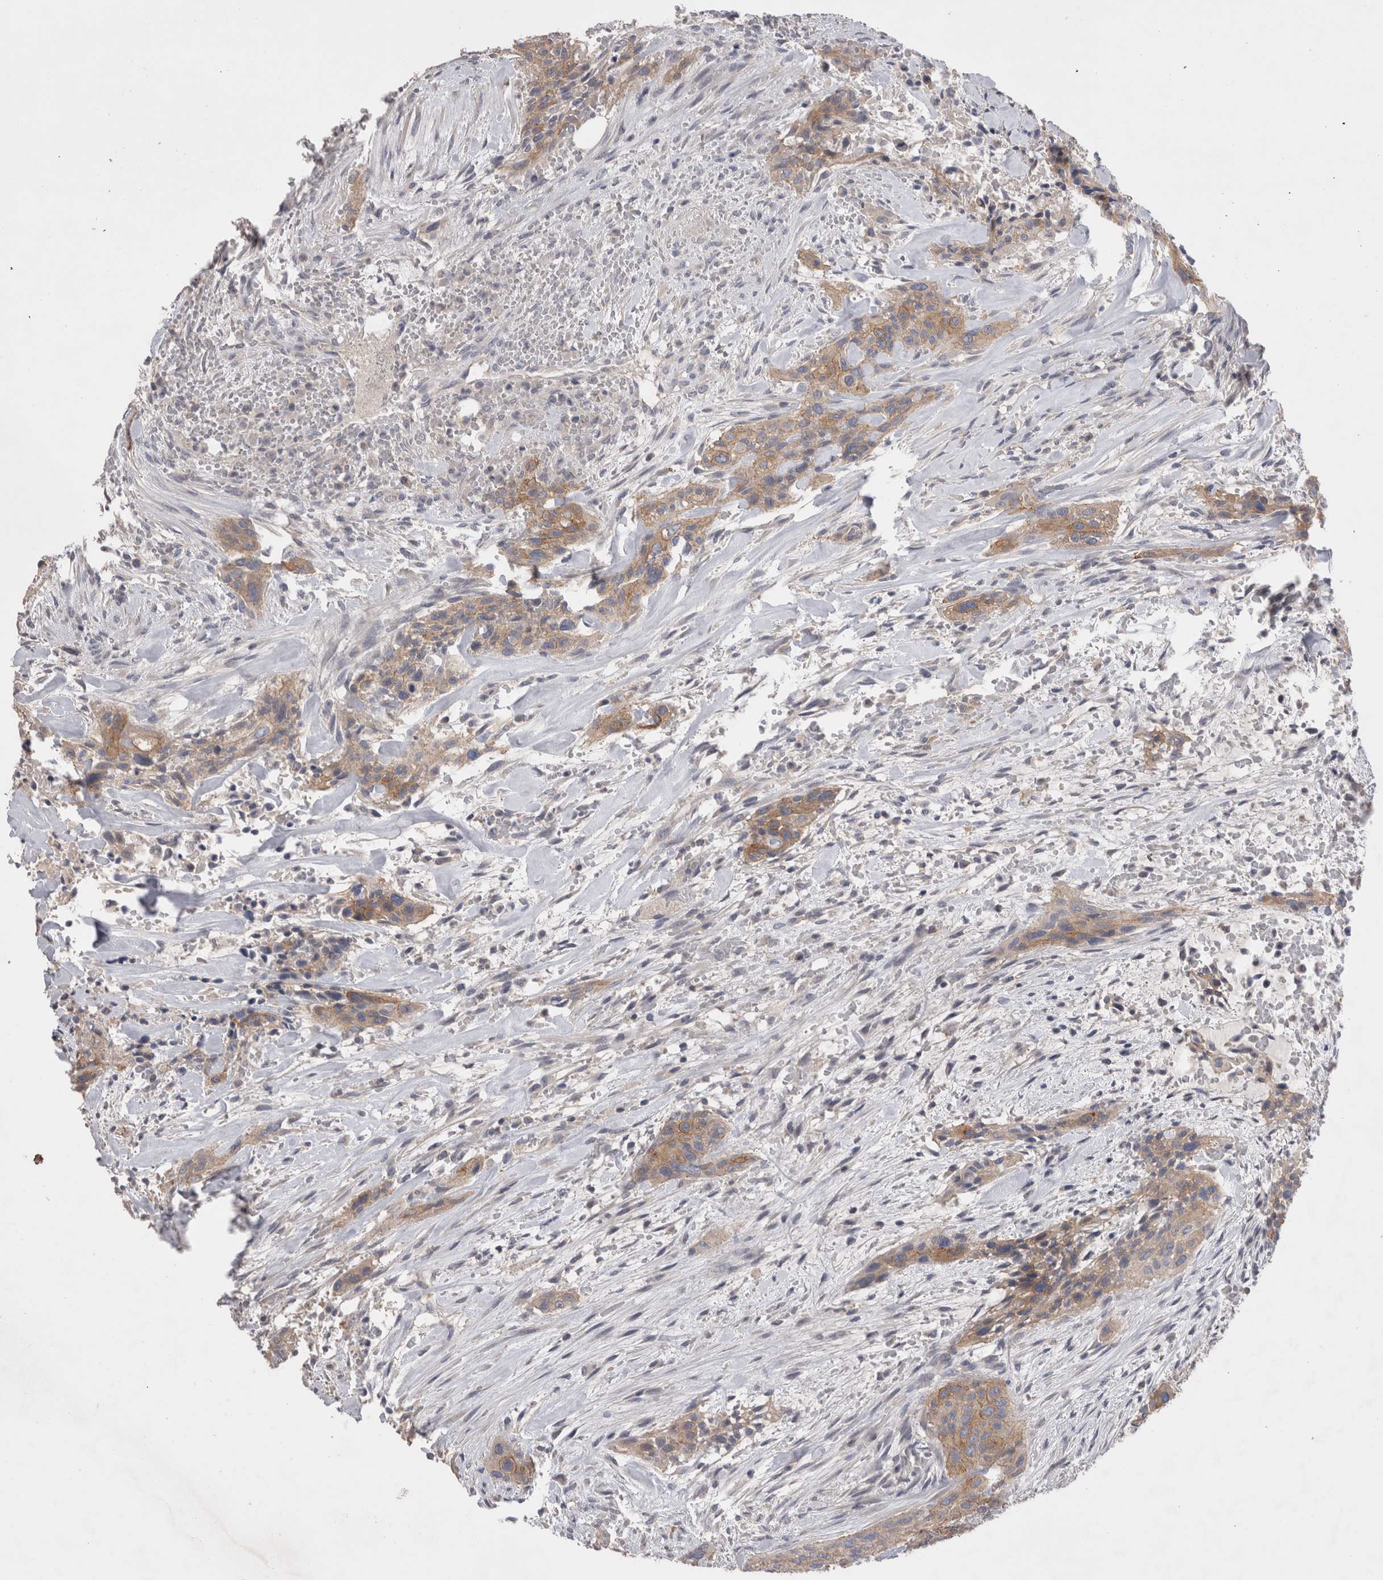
{"staining": {"intensity": "moderate", "quantity": ">75%", "location": "cytoplasmic/membranous"}, "tissue": "urothelial cancer", "cell_type": "Tumor cells", "image_type": "cancer", "snomed": [{"axis": "morphology", "description": "Urothelial carcinoma, High grade"}, {"axis": "topography", "description": "Urinary bladder"}], "caption": "Protein expression analysis of high-grade urothelial carcinoma displays moderate cytoplasmic/membranous expression in about >75% of tumor cells.", "gene": "OTOR", "patient": {"sex": "male", "age": 35}}